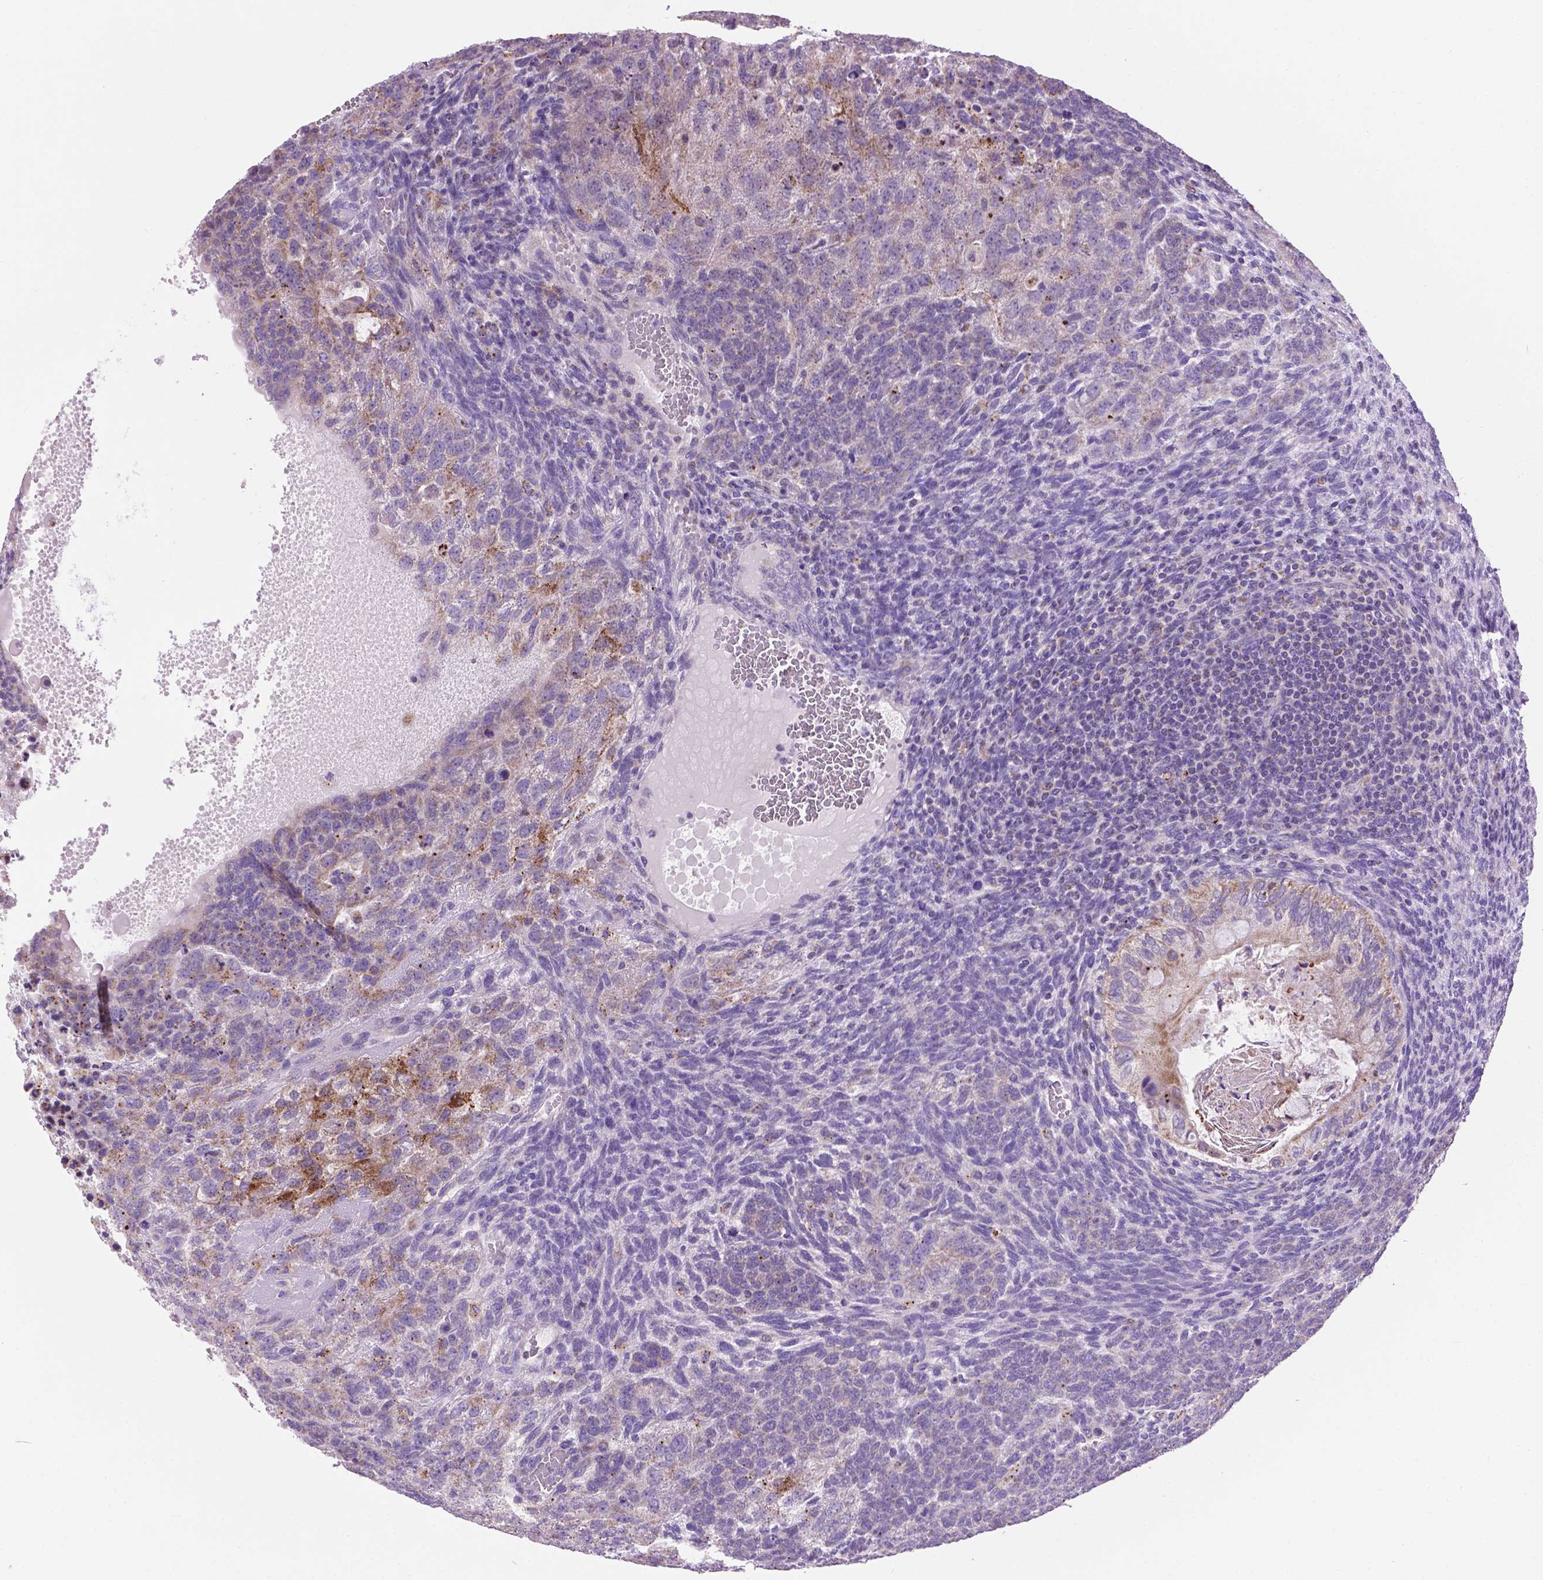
{"staining": {"intensity": "weak", "quantity": "<25%", "location": "cytoplasmic/membranous"}, "tissue": "testis cancer", "cell_type": "Tumor cells", "image_type": "cancer", "snomed": [{"axis": "morphology", "description": "Normal tissue, NOS"}, {"axis": "morphology", "description": "Carcinoma, Embryonal, NOS"}, {"axis": "topography", "description": "Testis"}, {"axis": "topography", "description": "Epididymis"}], "caption": "Tumor cells are negative for brown protein staining in testis cancer.", "gene": "VDAC1", "patient": {"sex": "male", "age": 23}}